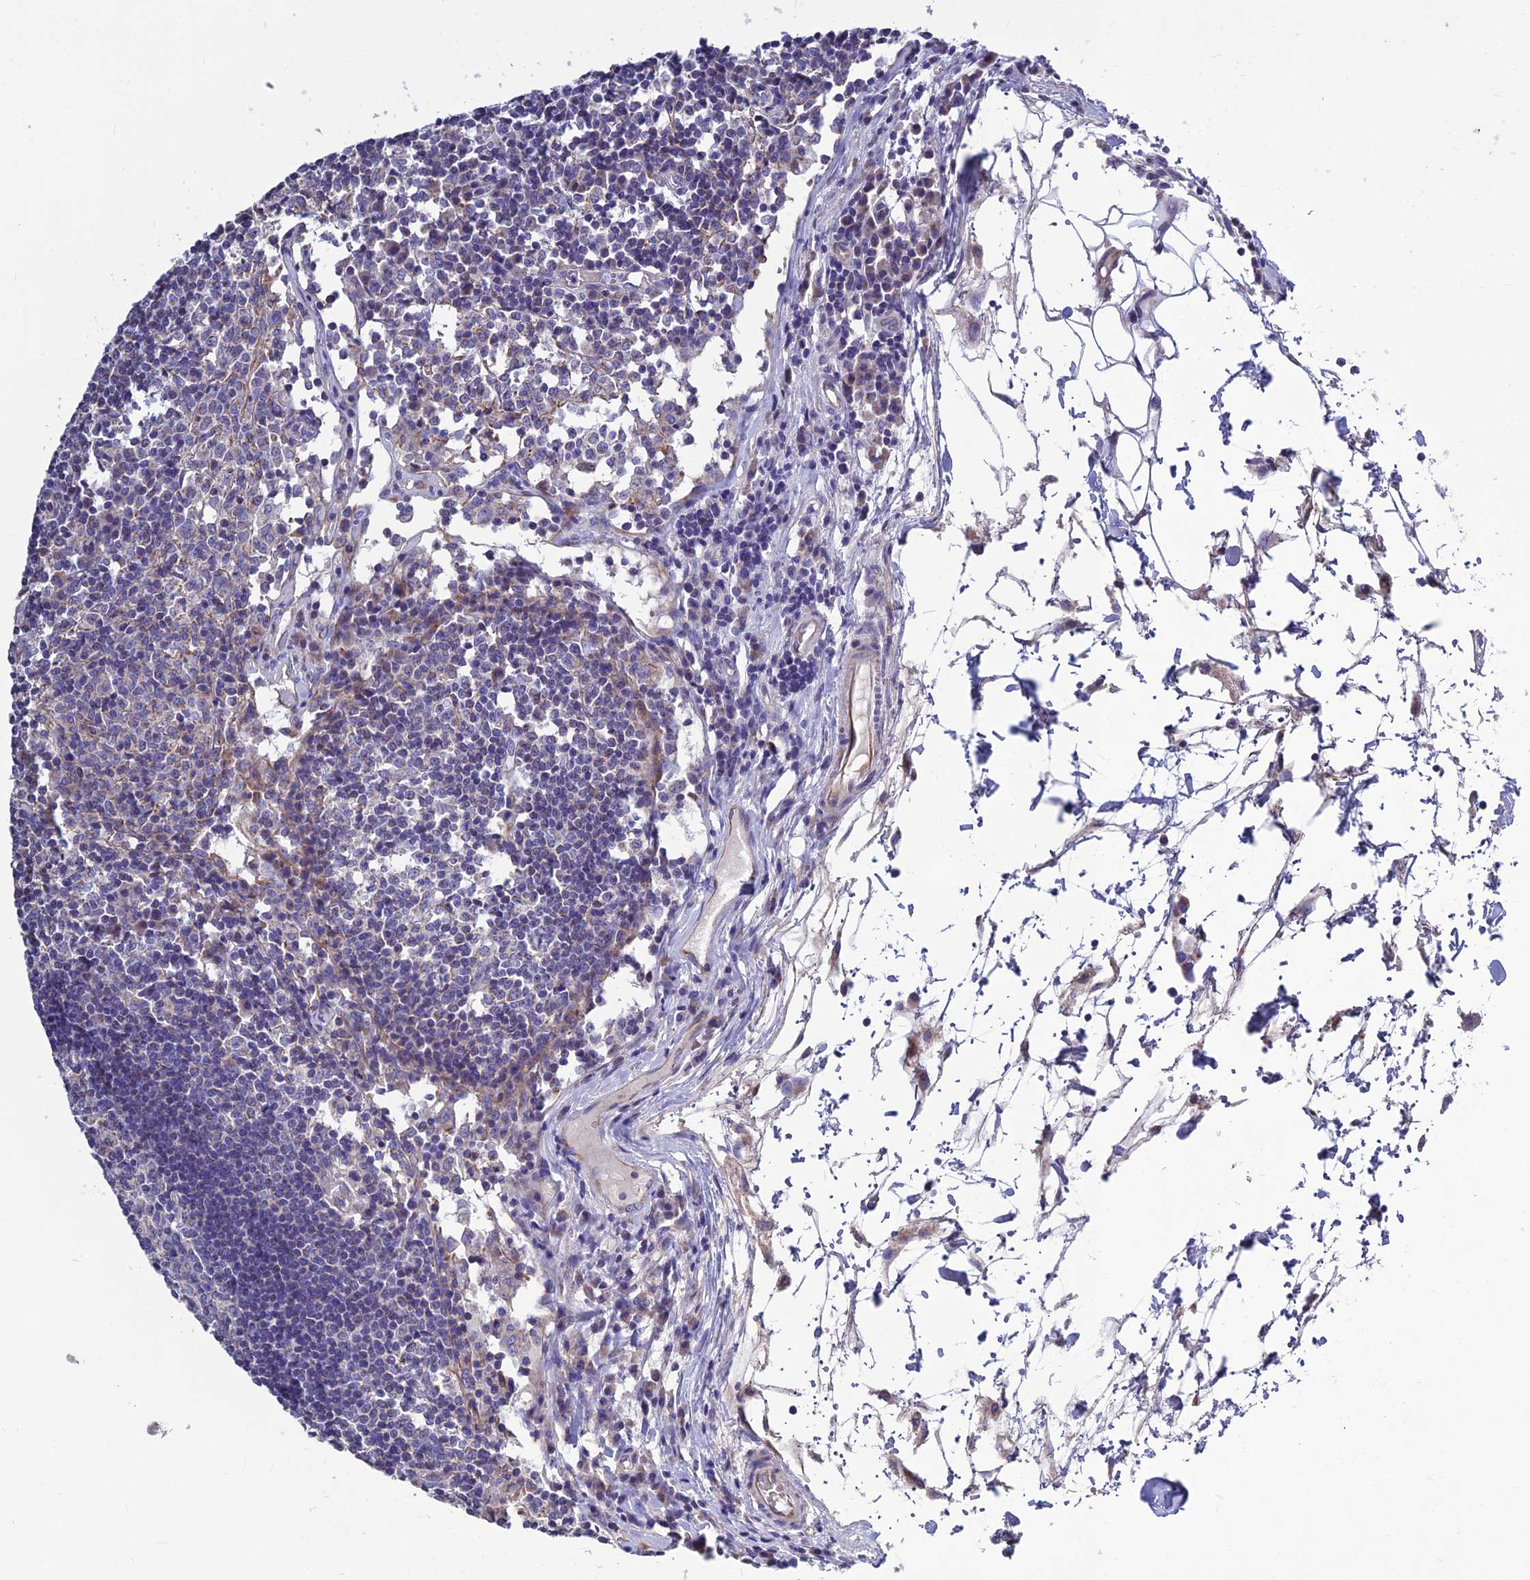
{"staining": {"intensity": "negative", "quantity": "none", "location": "none"}, "tissue": "lymph node", "cell_type": "Germinal center cells", "image_type": "normal", "snomed": [{"axis": "morphology", "description": "Normal tissue, NOS"}, {"axis": "topography", "description": "Lymph node"}], "caption": "DAB (3,3'-diaminobenzidine) immunohistochemical staining of normal lymph node displays no significant expression in germinal center cells. (IHC, brightfield microscopy, high magnification).", "gene": "BHMT2", "patient": {"sex": "female", "age": 55}}